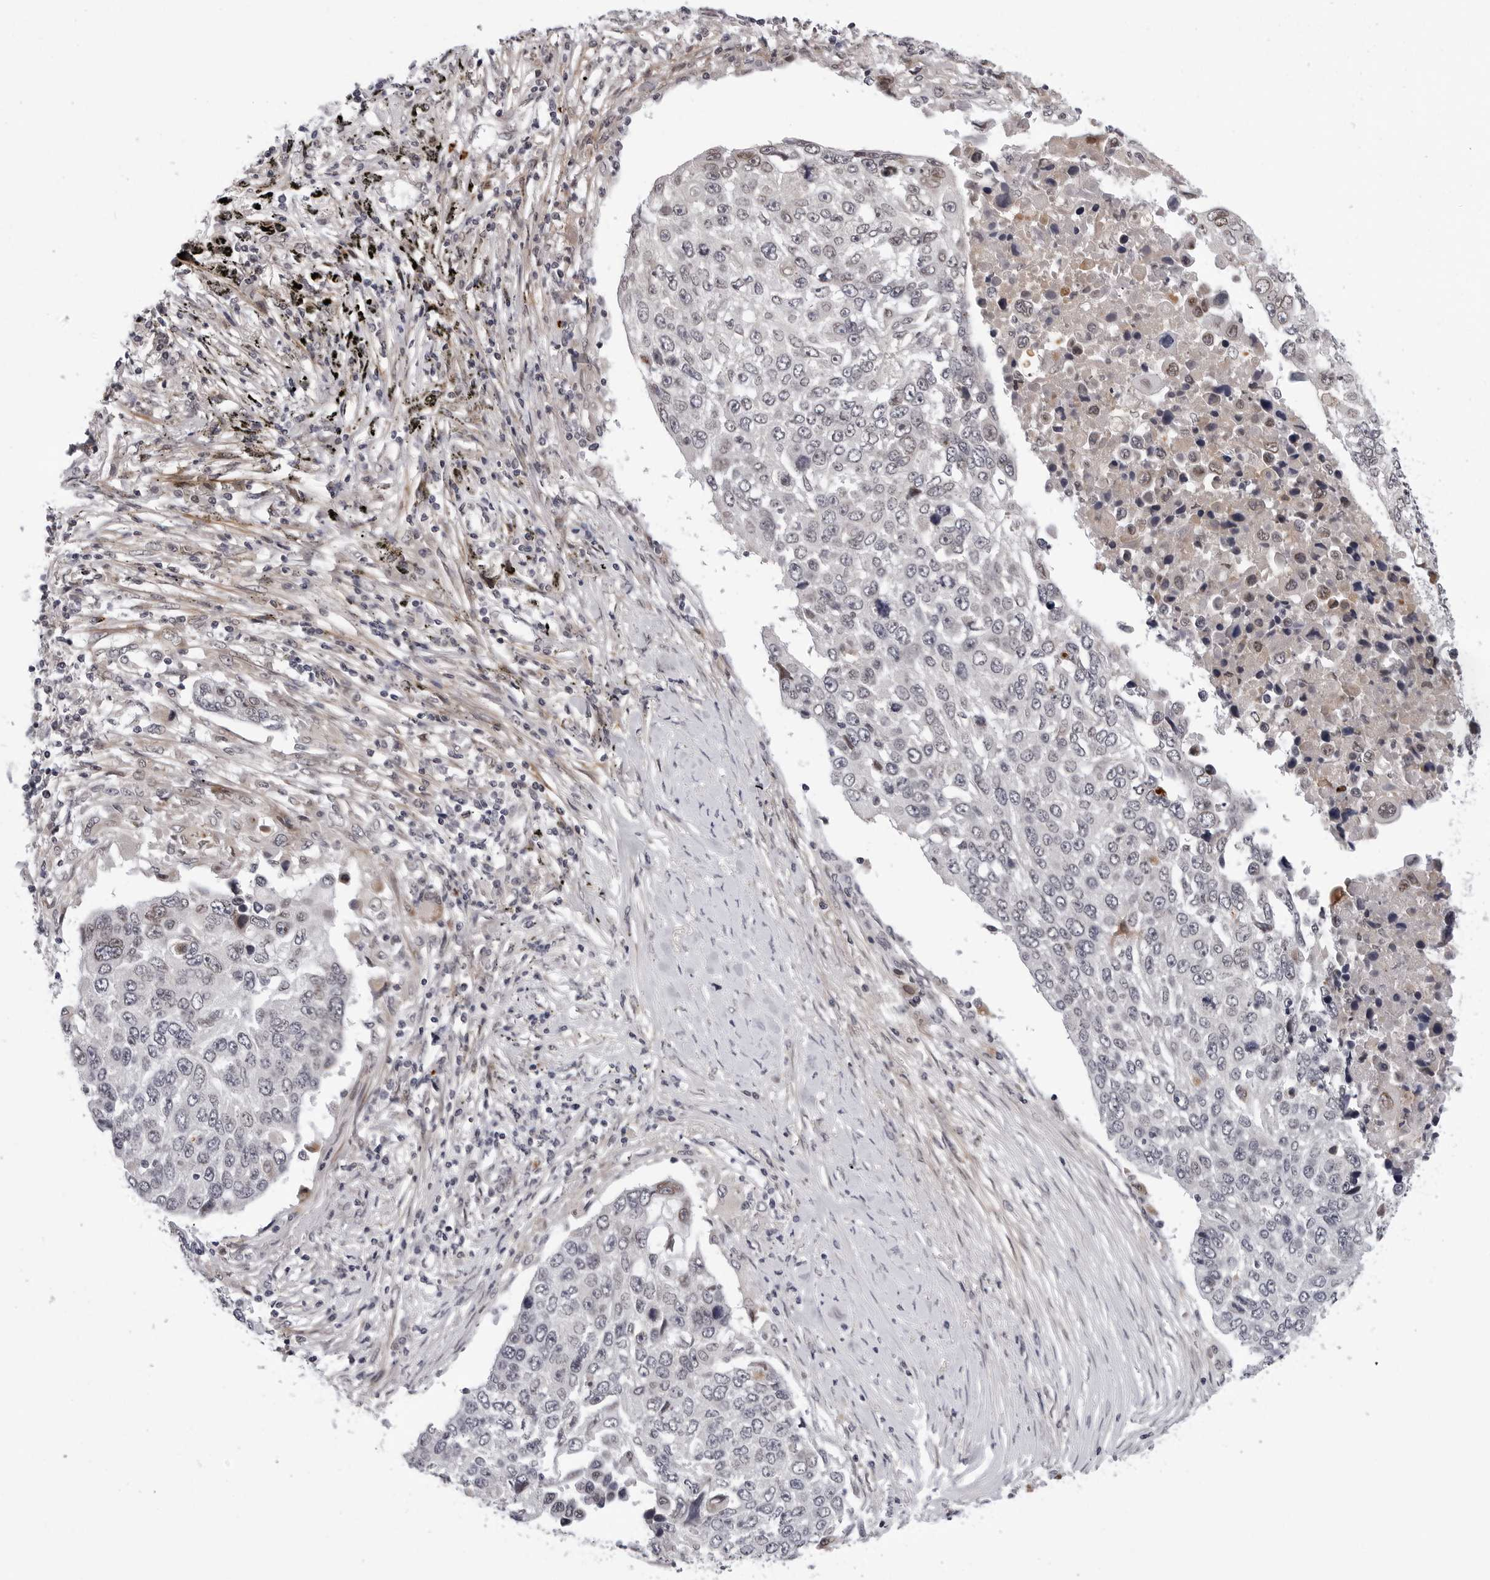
{"staining": {"intensity": "negative", "quantity": "none", "location": "none"}, "tissue": "lung cancer", "cell_type": "Tumor cells", "image_type": "cancer", "snomed": [{"axis": "morphology", "description": "Squamous cell carcinoma, NOS"}, {"axis": "topography", "description": "Lung"}], "caption": "High power microscopy histopathology image of an IHC micrograph of lung squamous cell carcinoma, revealing no significant expression in tumor cells. (DAB (3,3'-diaminobenzidine) immunohistochemistry with hematoxylin counter stain).", "gene": "KIAA1614", "patient": {"sex": "male", "age": 66}}